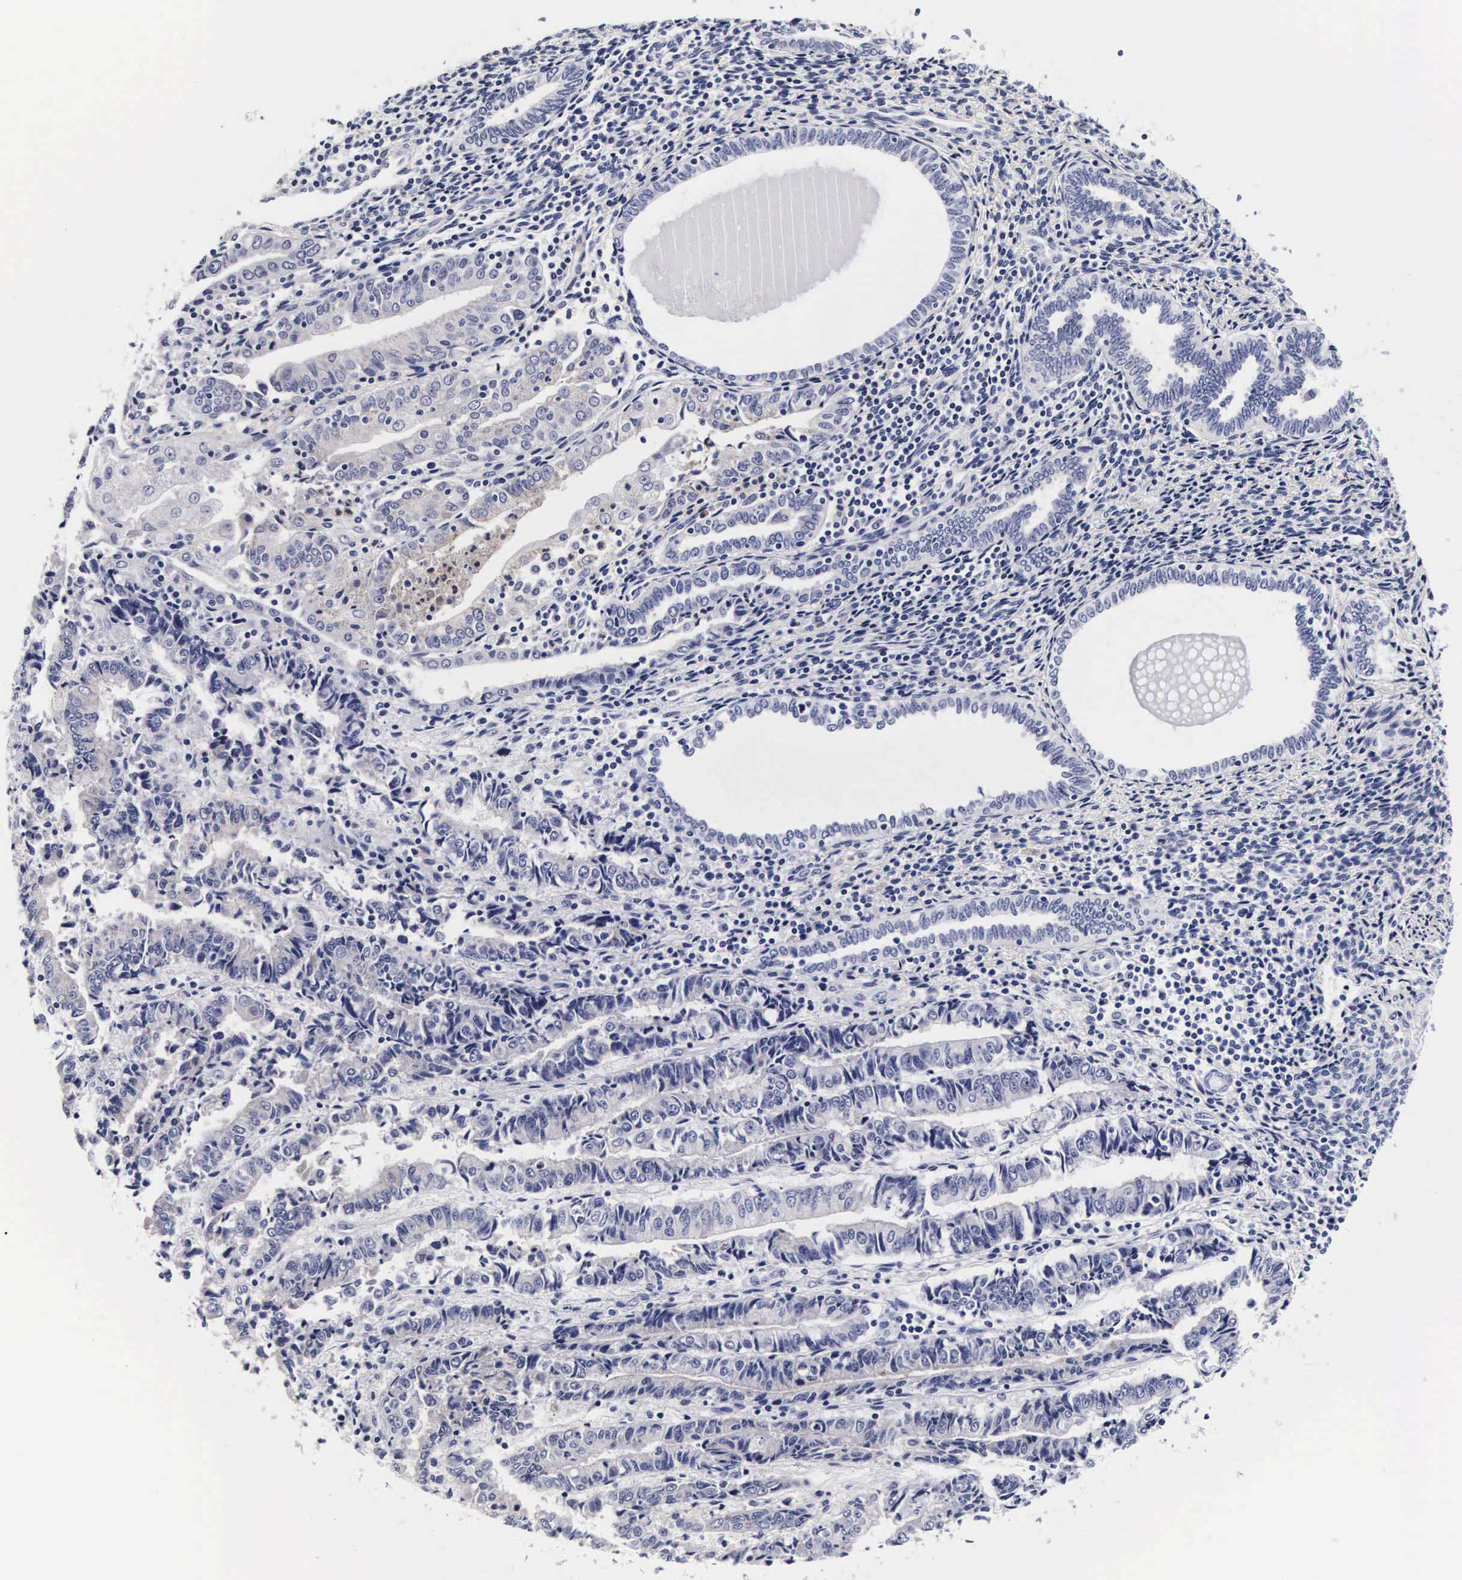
{"staining": {"intensity": "negative", "quantity": "none", "location": "none"}, "tissue": "endometrial cancer", "cell_type": "Tumor cells", "image_type": "cancer", "snomed": [{"axis": "morphology", "description": "Adenocarcinoma, NOS"}, {"axis": "topography", "description": "Endometrium"}], "caption": "The photomicrograph shows no significant expression in tumor cells of endometrial cancer.", "gene": "RNASE6", "patient": {"sex": "female", "age": 75}}